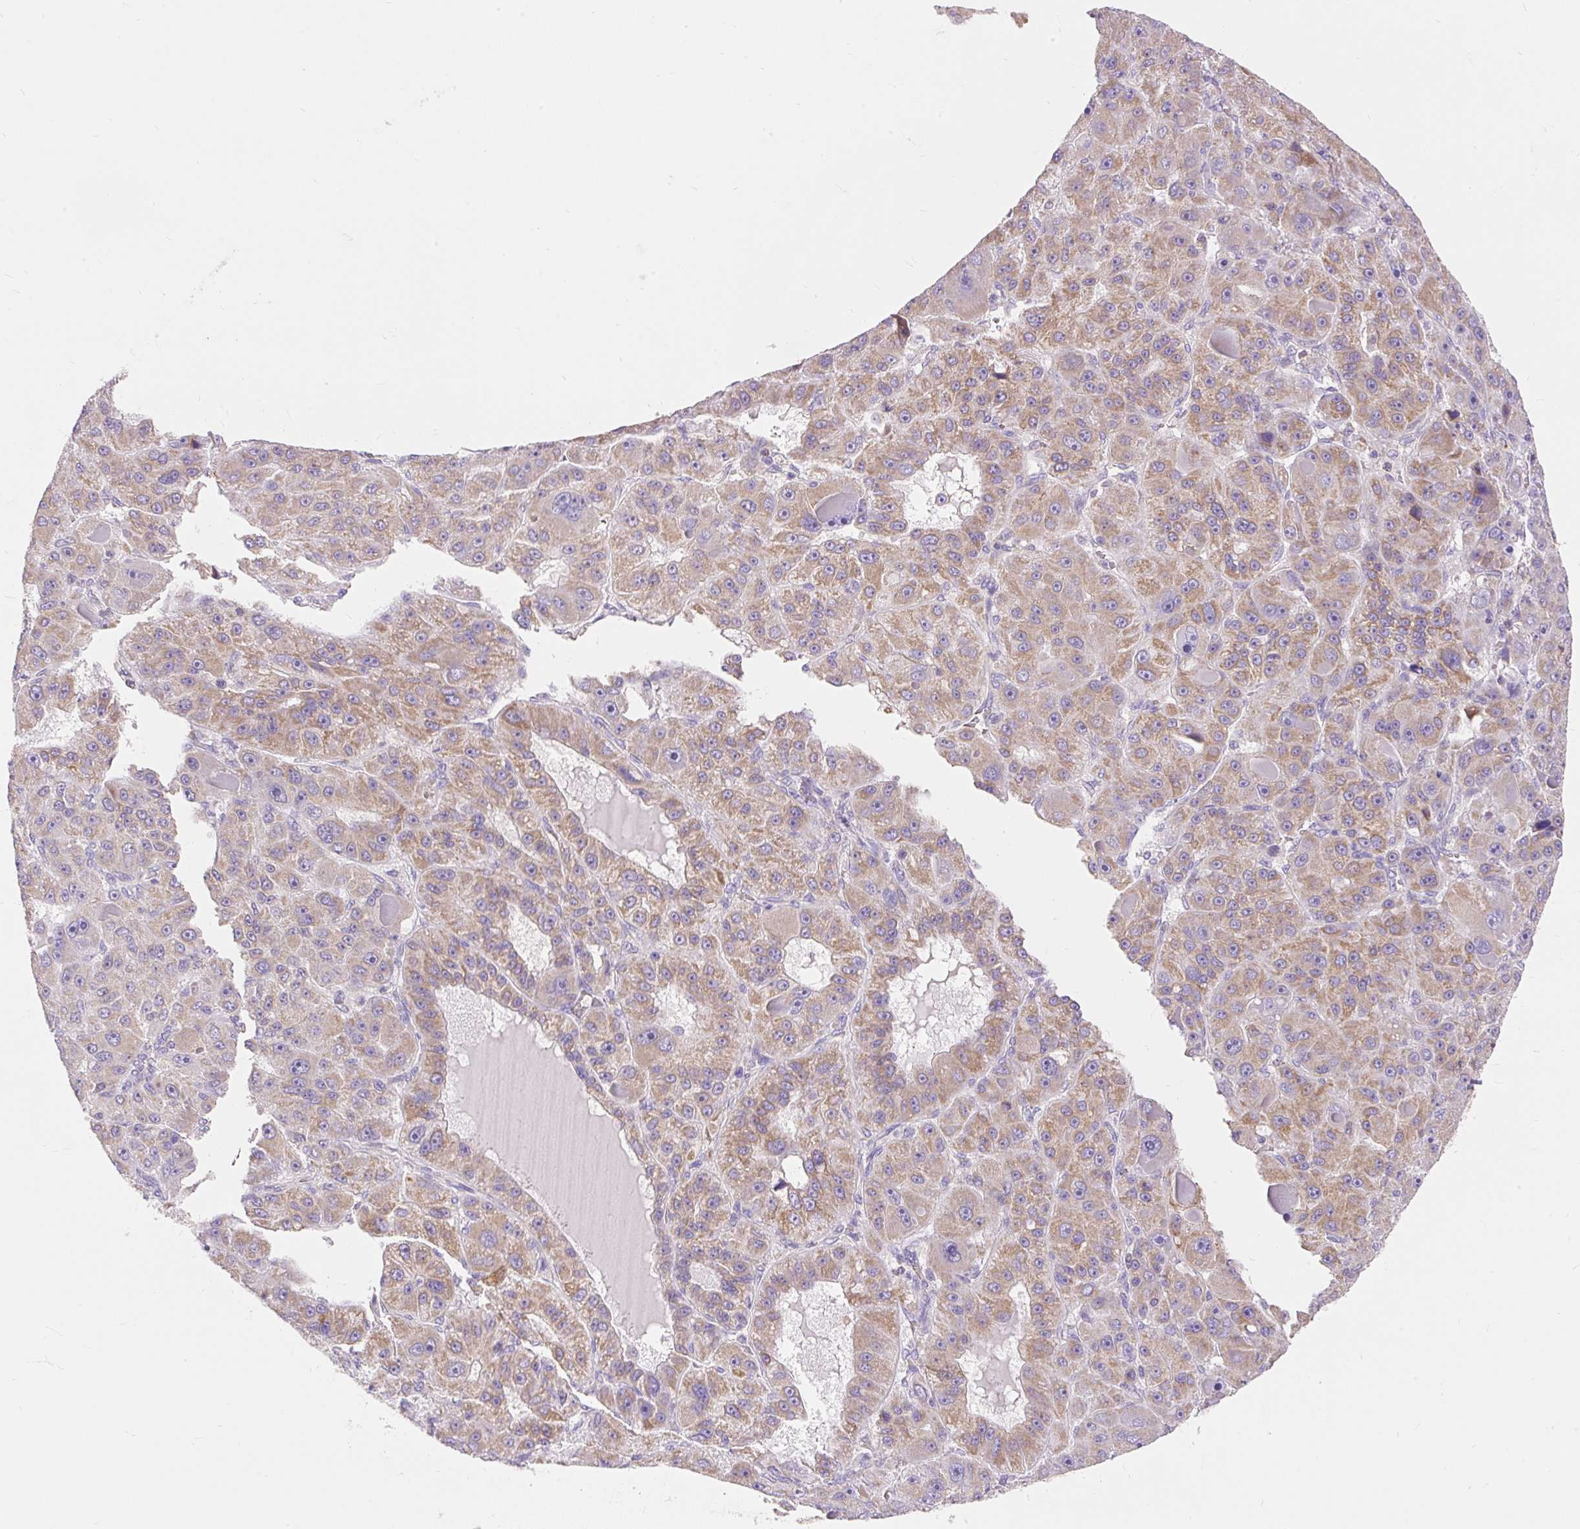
{"staining": {"intensity": "weak", "quantity": ">75%", "location": "cytoplasmic/membranous"}, "tissue": "liver cancer", "cell_type": "Tumor cells", "image_type": "cancer", "snomed": [{"axis": "morphology", "description": "Carcinoma, Hepatocellular, NOS"}, {"axis": "topography", "description": "Liver"}], "caption": "About >75% of tumor cells in human liver cancer (hepatocellular carcinoma) display weak cytoplasmic/membranous protein expression as visualized by brown immunohistochemical staining.", "gene": "PMAIP1", "patient": {"sex": "male", "age": 76}}